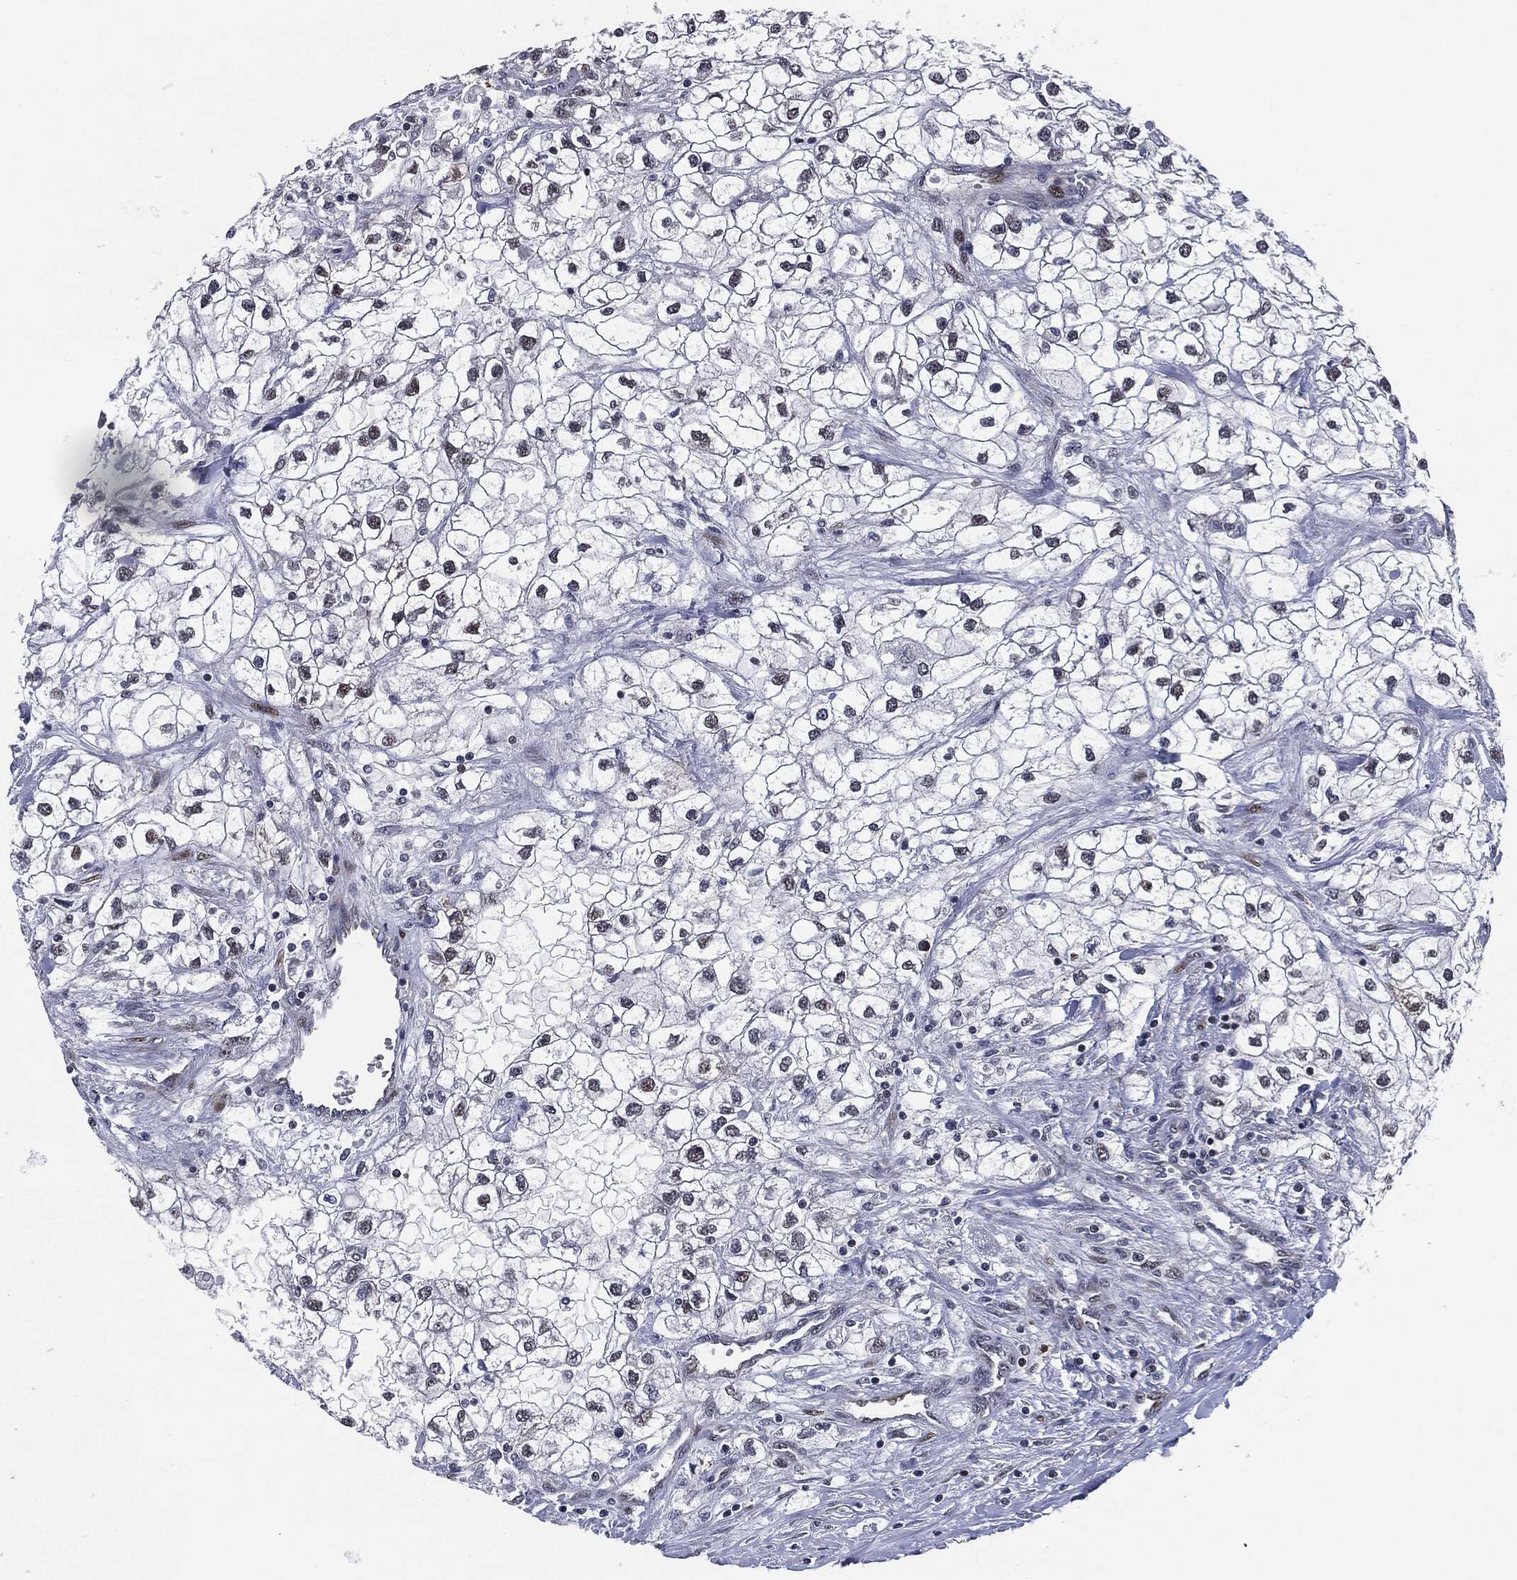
{"staining": {"intensity": "negative", "quantity": "none", "location": "none"}, "tissue": "renal cancer", "cell_type": "Tumor cells", "image_type": "cancer", "snomed": [{"axis": "morphology", "description": "Adenocarcinoma, NOS"}, {"axis": "topography", "description": "Kidney"}], "caption": "The immunohistochemistry (IHC) histopathology image has no significant staining in tumor cells of renal cancer tissue. (DAB immunohistochemistry with hematoxylin counter stain).", "gene": "AKT2", "patient": {"sex": "male", "age": 59}}